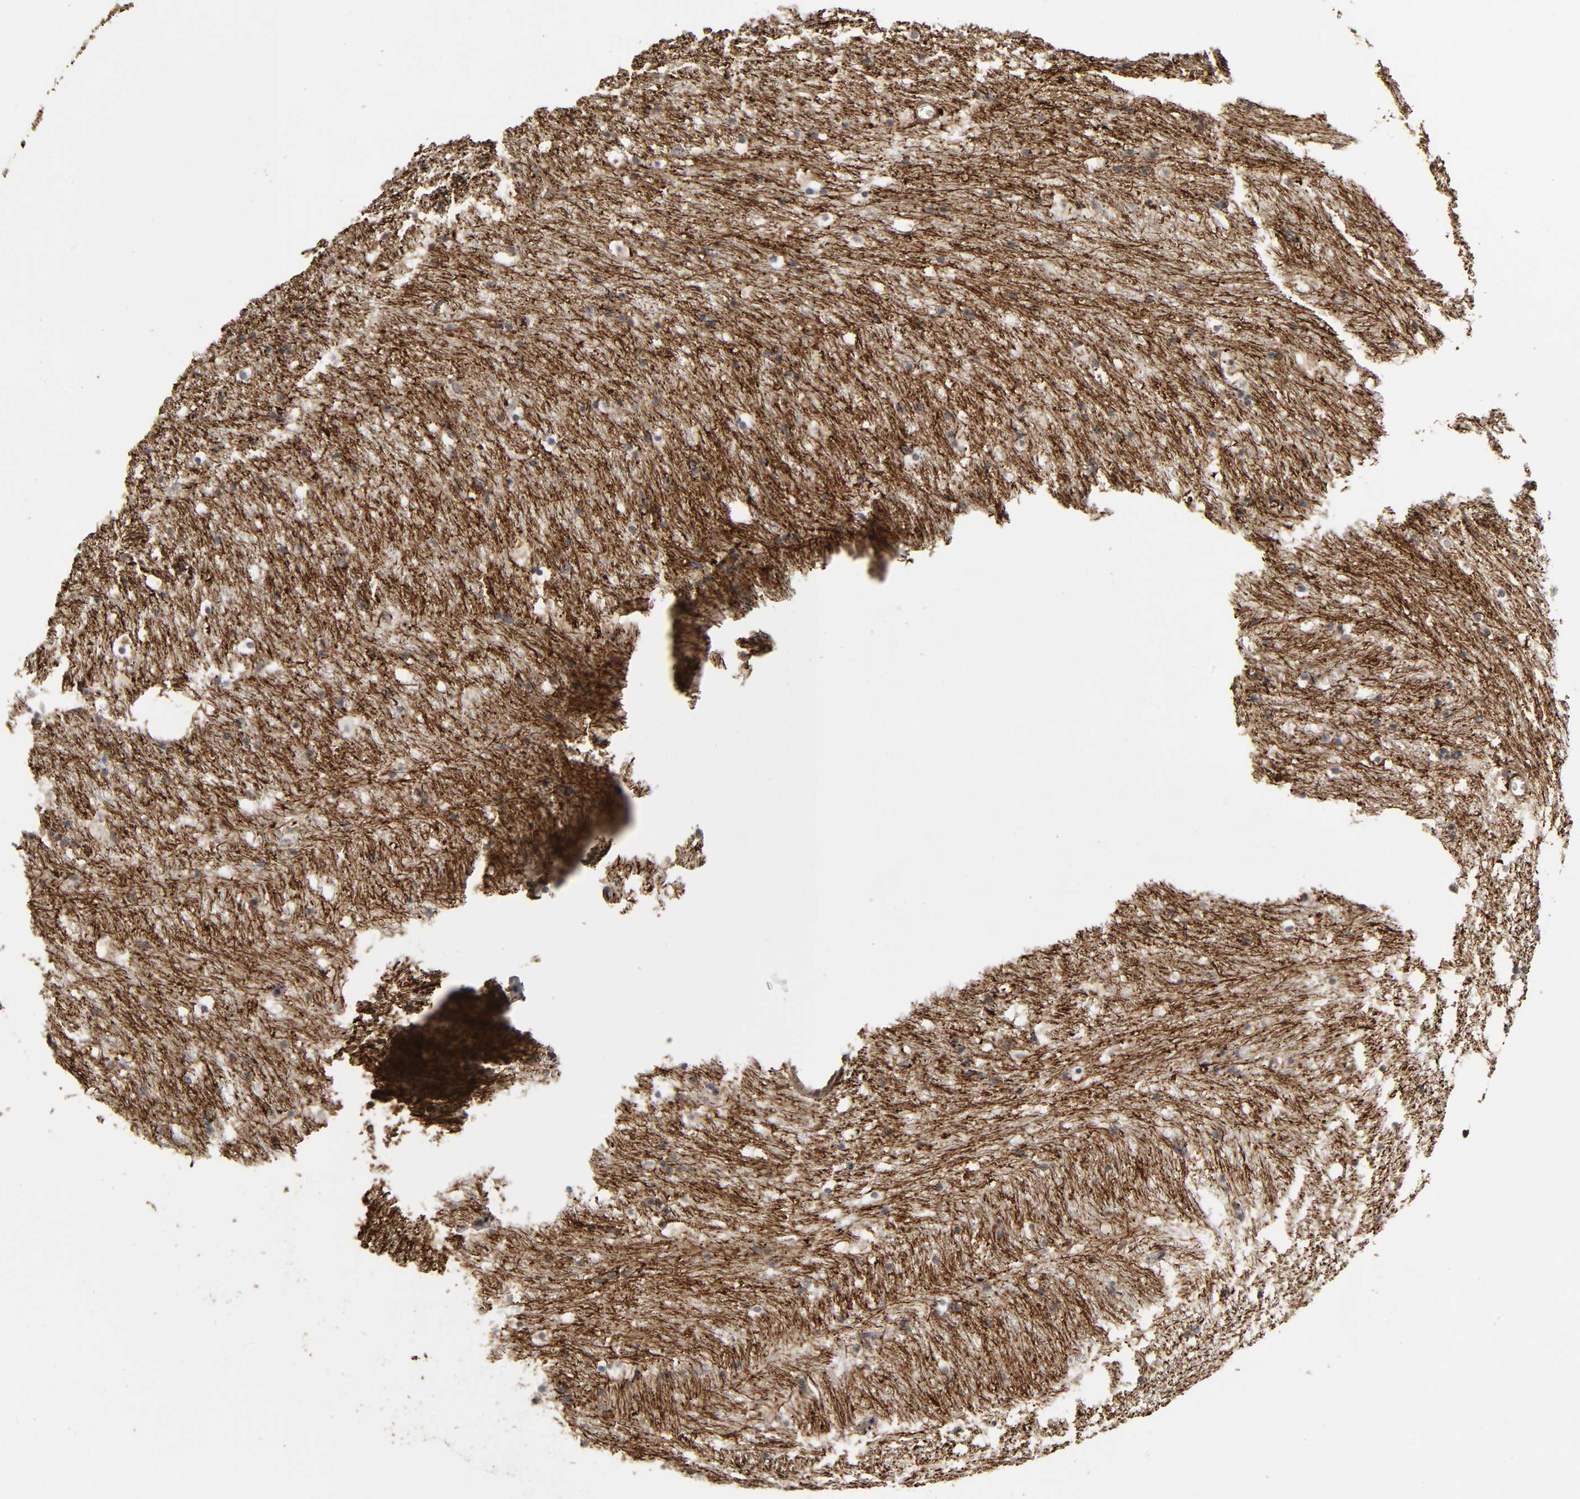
{"staining": {"intensity": "weak", "quantity": ">75%", "location": "cytoplasmic/membranous,nuclear"}, "tissue": "caudate", "cell_type": "Glial cells", "image_type": "normal", "snomed": [{"axis": "morphology", "description": "Normal tissue, NOS"}, {"axis": "topography", "description": "Lateral ventricle wall"}], "caption": "Immunohistochemistry (DAB (3,3'-diaminobenzidine)) staining of normal human caudate demonstrates weak cytoplasmic/membranous,nuclear protein expression in approximately >75% of glial cells. The staining was performed using DAB (3,3'-diaminobenzidine), with brown indicating positive protein expression. Nuclei are stained blue with hematoxylin.", "gene": "AHNAK2", "patient": {"sex": "male", "age": 45}}